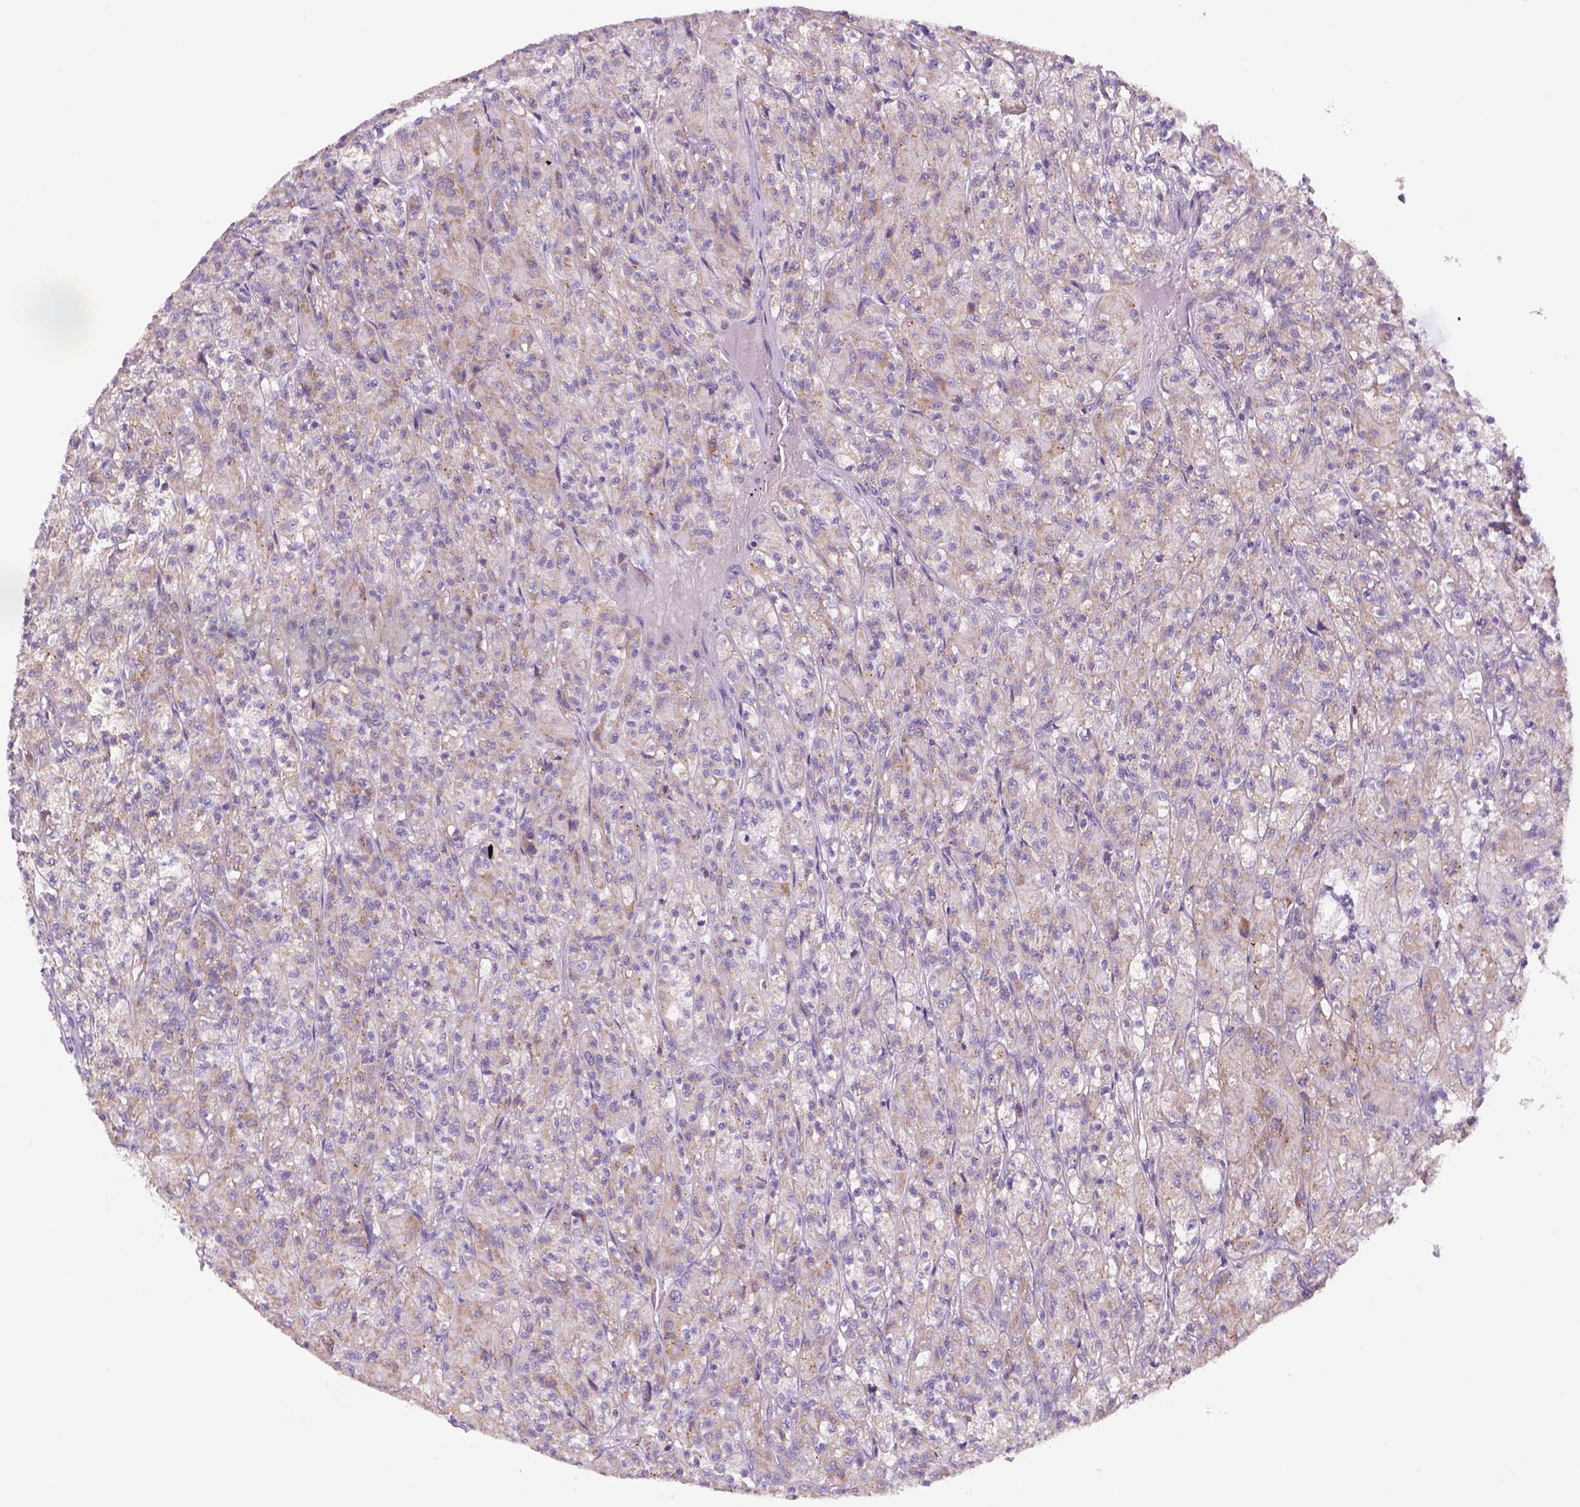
{"staining": {"intensity": "weak", "quantity": ">75%", "location": "cytoplasmic/membranous"}, "tissue": "renal cancer", "cell_type": "Tumor cells", "image_type": "cancer", "snomed": [{"axis": "morphology", "description": "Adenocarcinoma, NOS"}, {"axis": "topography", "description": "Kidney"}], "caption": "This micrograph shows adenocarcinoma (renal) stained with immunohistochemistry (IHC) to label a protein in brown. The cytoplasmic/membranous of tumor cells show weak positivity for the protein. Nuclei are counter-stained blue.", "gene": "ADGRV1", "patient": {"sex": "female", "age": 70}}